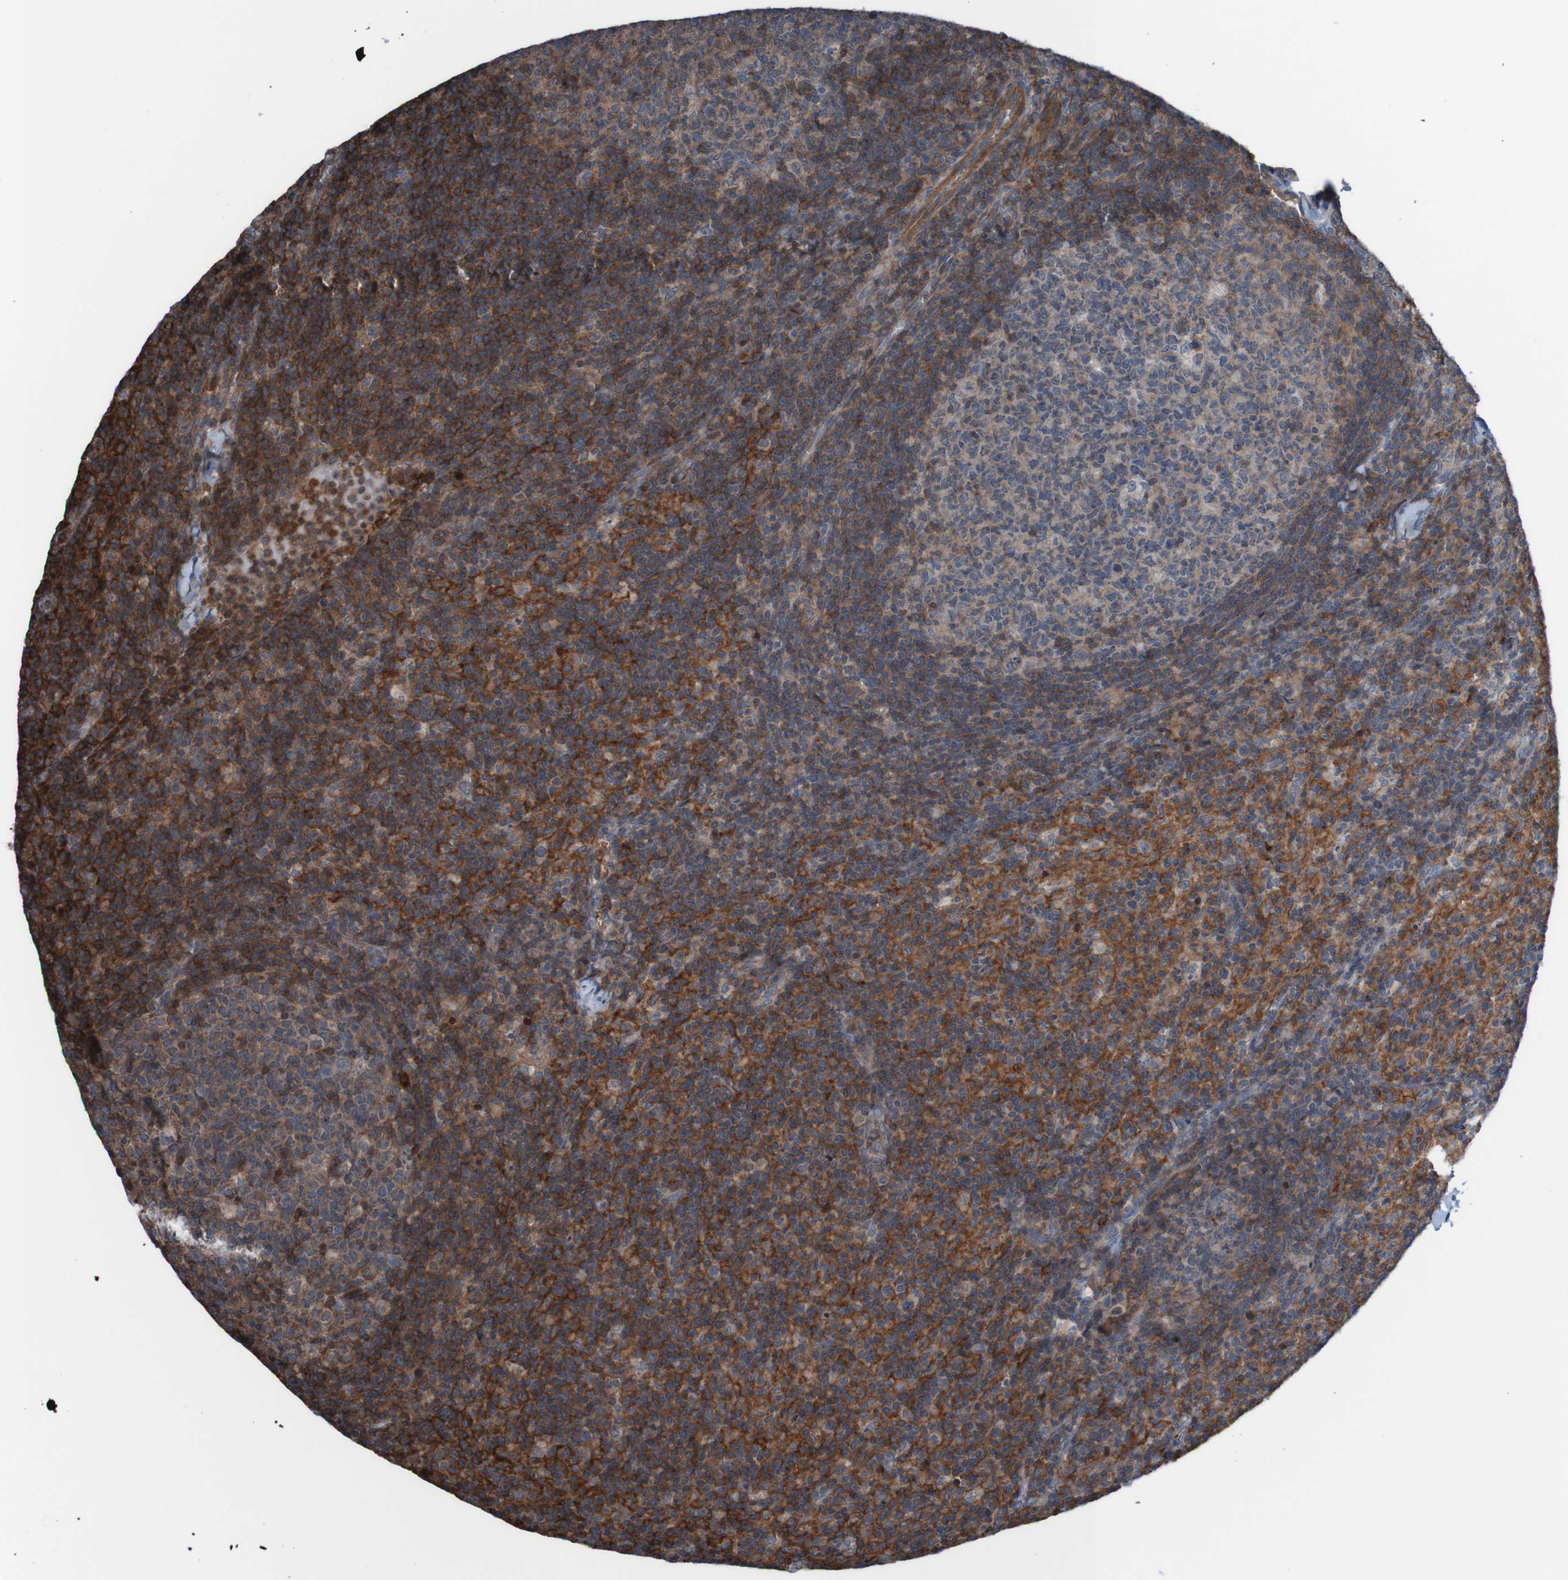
{"staining": {"intensity": "moderate", "quantity": "<25%", "location": "cytoplasmic/membranous,nuclear"}, "tissue": "lymph node", "cell_type": "Germinal center cells", "image_type": "normal", "snomed": [{"axis": "morphology", "description": "Normal tissue, NOS"}, {"axis": "morphology", "description": "Inflammation, NOS"}, {"axis": "topography", "description": "Lymph node"}], "caption": "This histopathology image displays immunohistochemistry staining of normal lymph node, with low moderate cytoplasmic/membranous,nuclear positivity in approximately <25% of germinal center cells.", "gene": "PDGFB", "patient": {"sex": "male", "age": 55}}